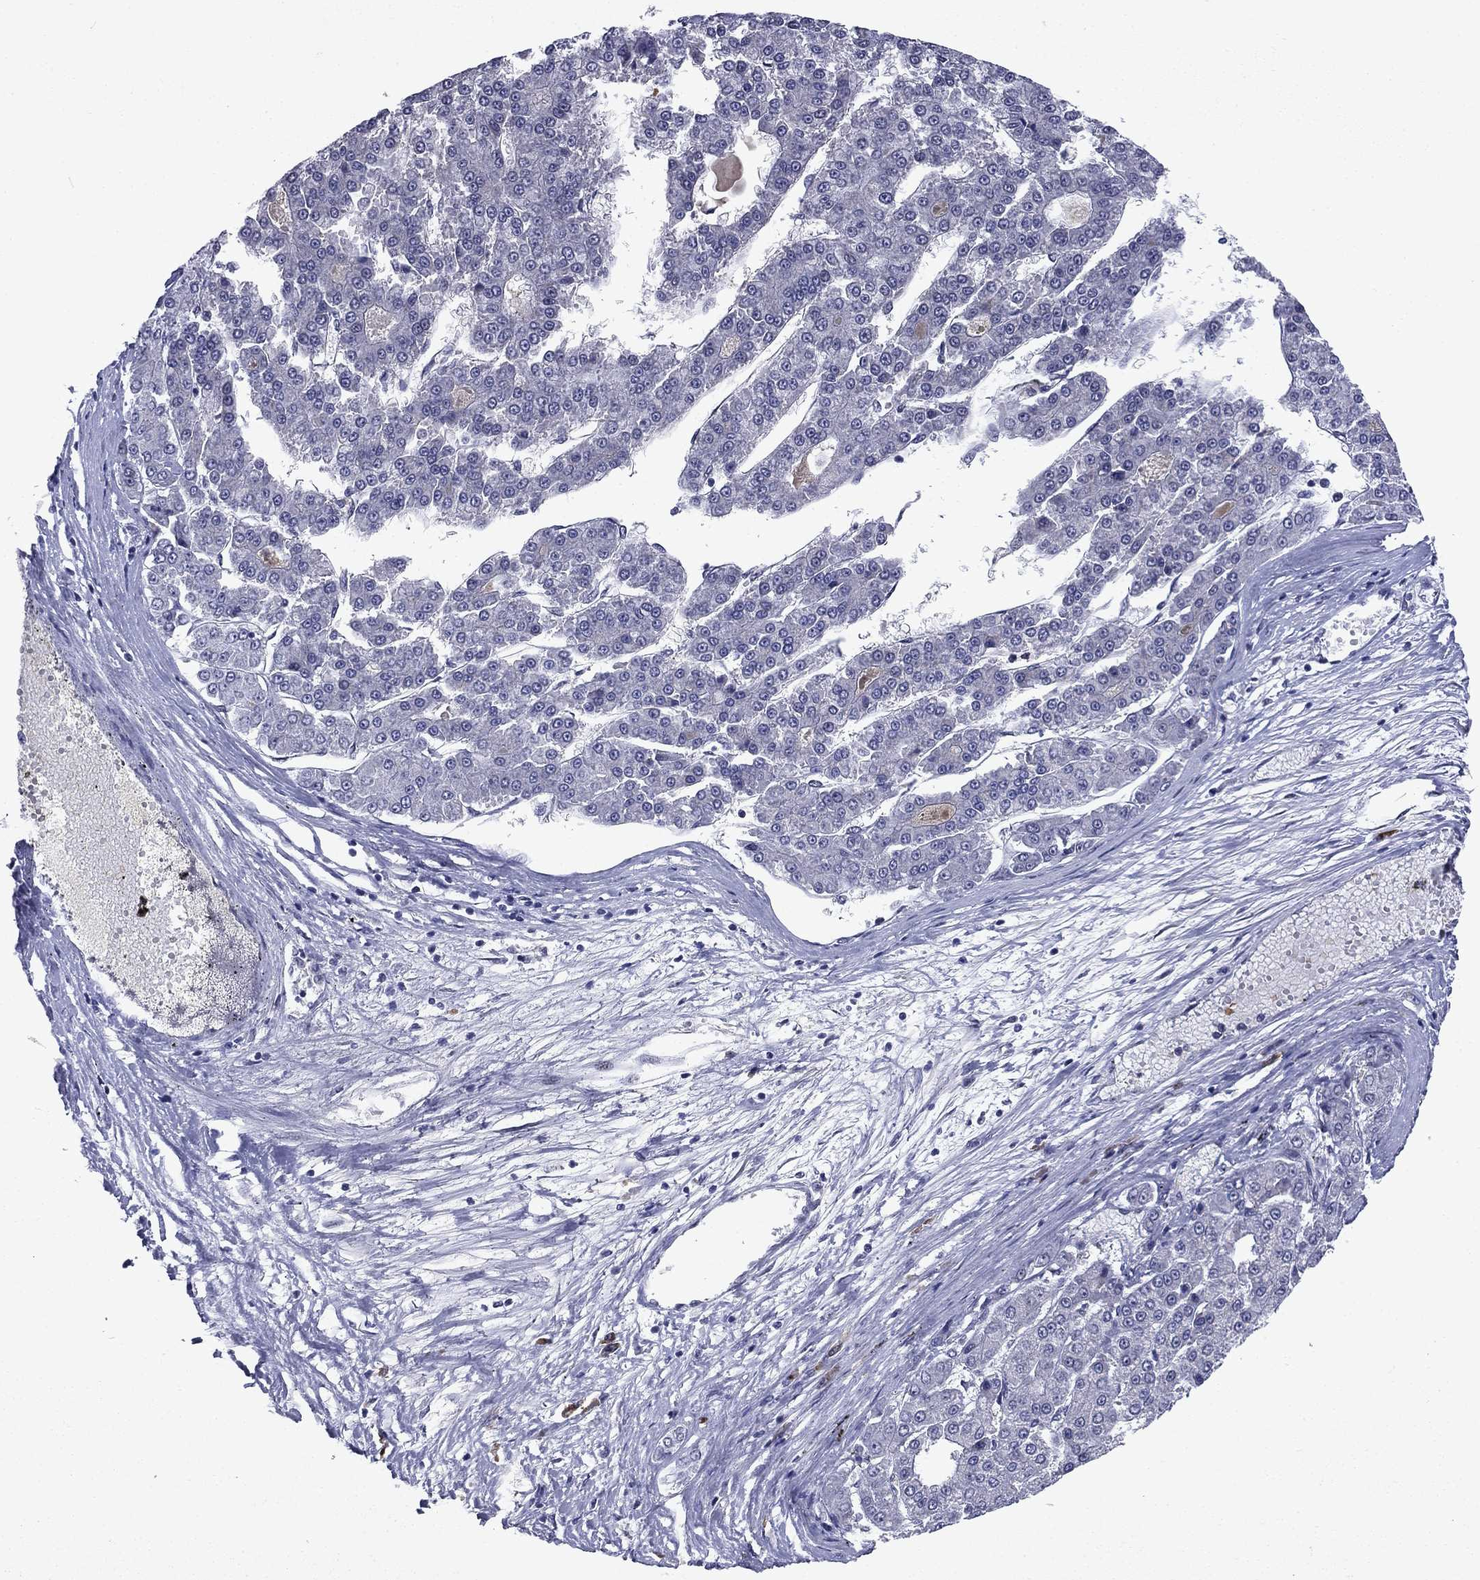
{"staining": {"intensity": "negative", "quantity": "none", "location": "none"}, "tissue": "liver cancer", "cell_type": "Tumor cells", "image_type": "cancer", "snomed": [{"axis": "morphology", "description": "Carcinoma, Hepatocellular, NOS"}, {"axis": "topography", "description": "Liver"}], "caption": "Liver hepatocellular carcinoma stained for a protein using immunohistochemistry (IHC) shows no staining tumor cells.", "gene": "ECM1", "patient": {"sex": "male", "age": 70}}